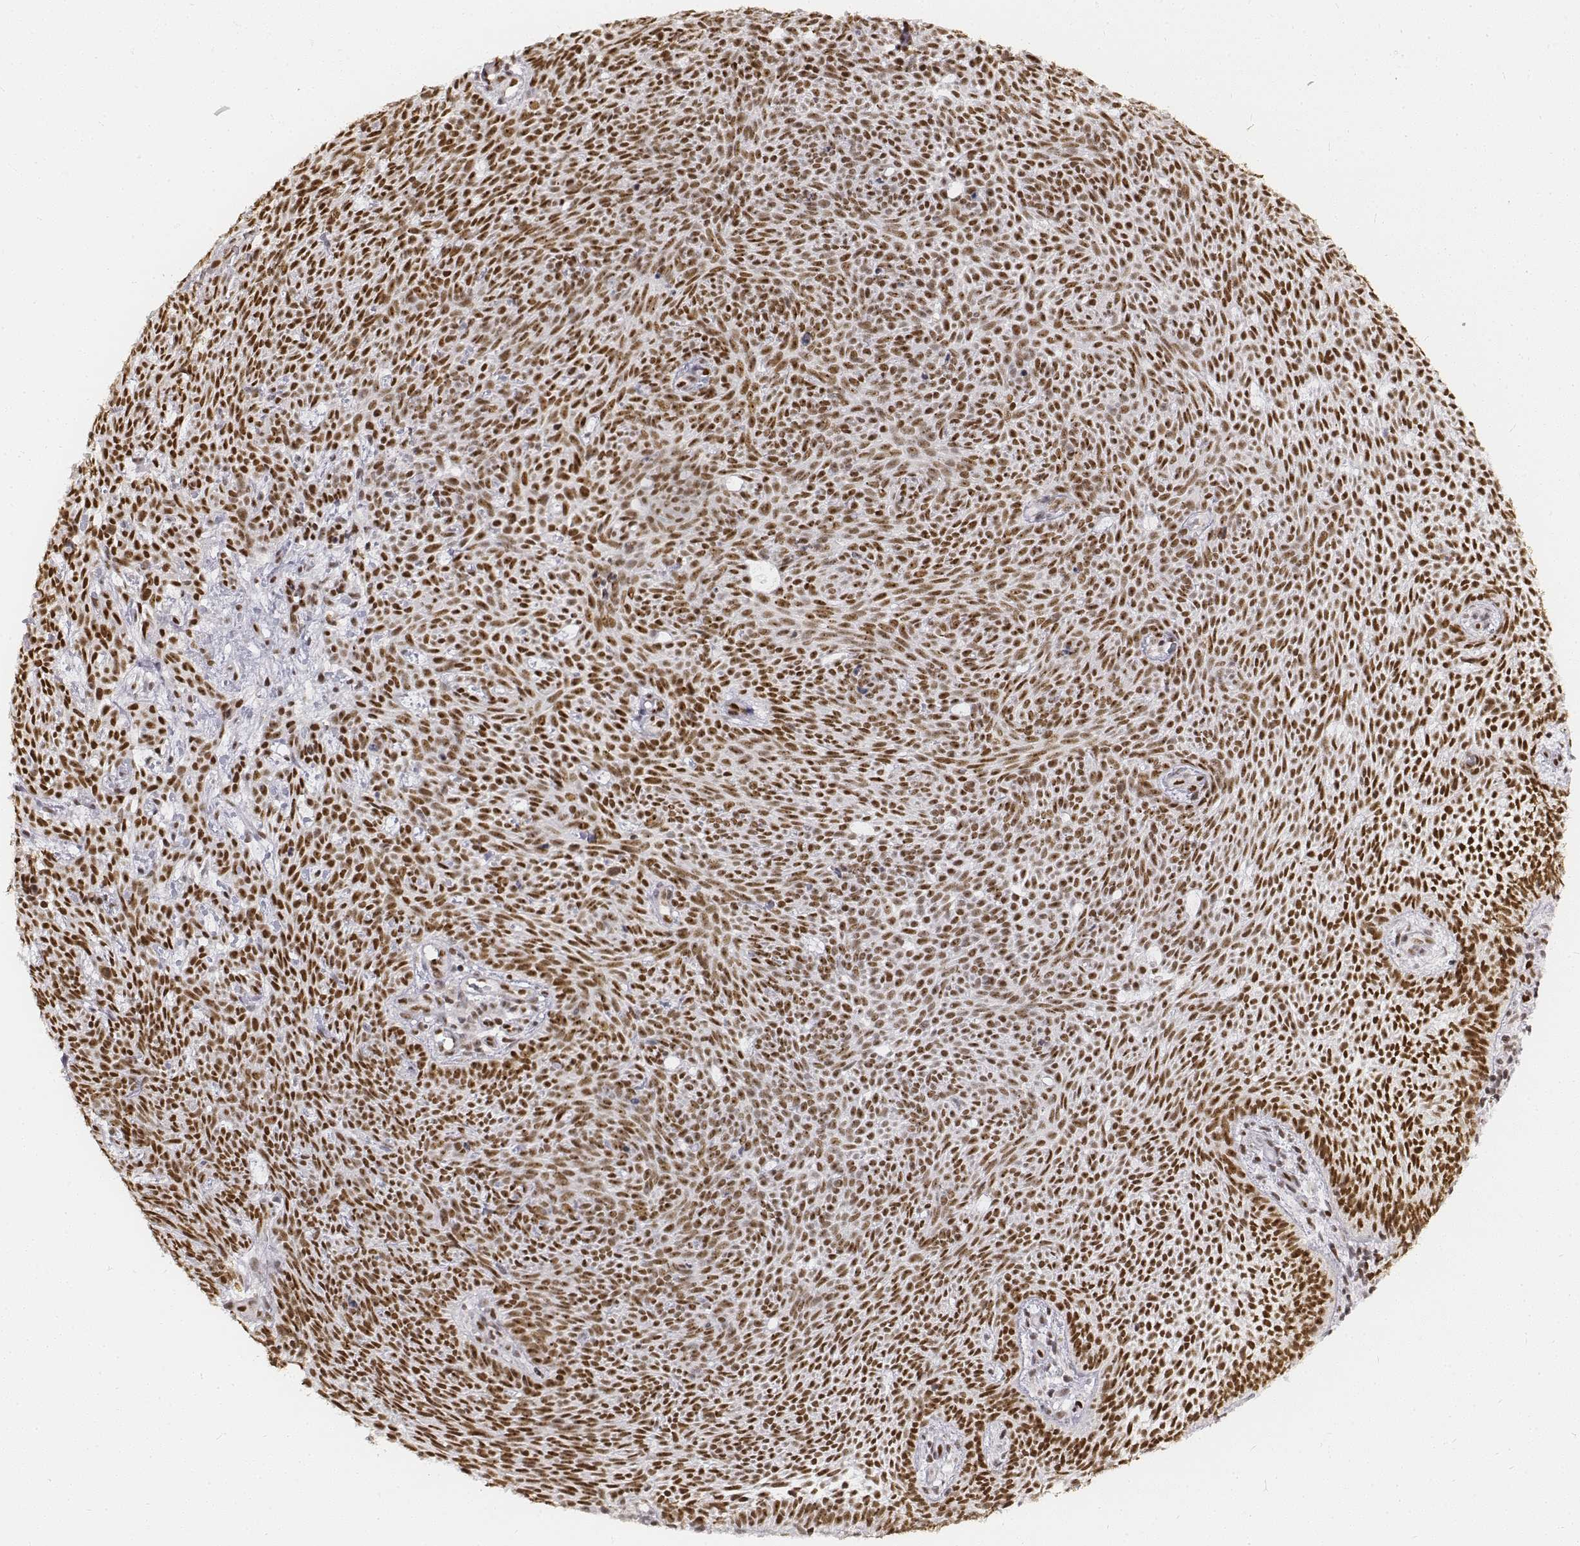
{"staining": {"intensity": "strong", "quantity": ">75%", "location": "nuclear"}, "tissue": "skin cancer", "cell_type": "Tumor cells", "image_type": "cancer", "snomed": [{"axis": "morphology", "description": "Basal cell carcinoma"}, {"axis": "topography", "description": "Skin"}], "caption": "A high-resolution histopathology image shows immunohistochemistry staining of skin basal cell carcinoma, which shows strong nuclear positivity in approximately >75% of tumor cells. The protein is shown in brown color, while the nuclei are stained blue.", "gene": "PHF6", "patient": {"sex": "male", "age": 59}}